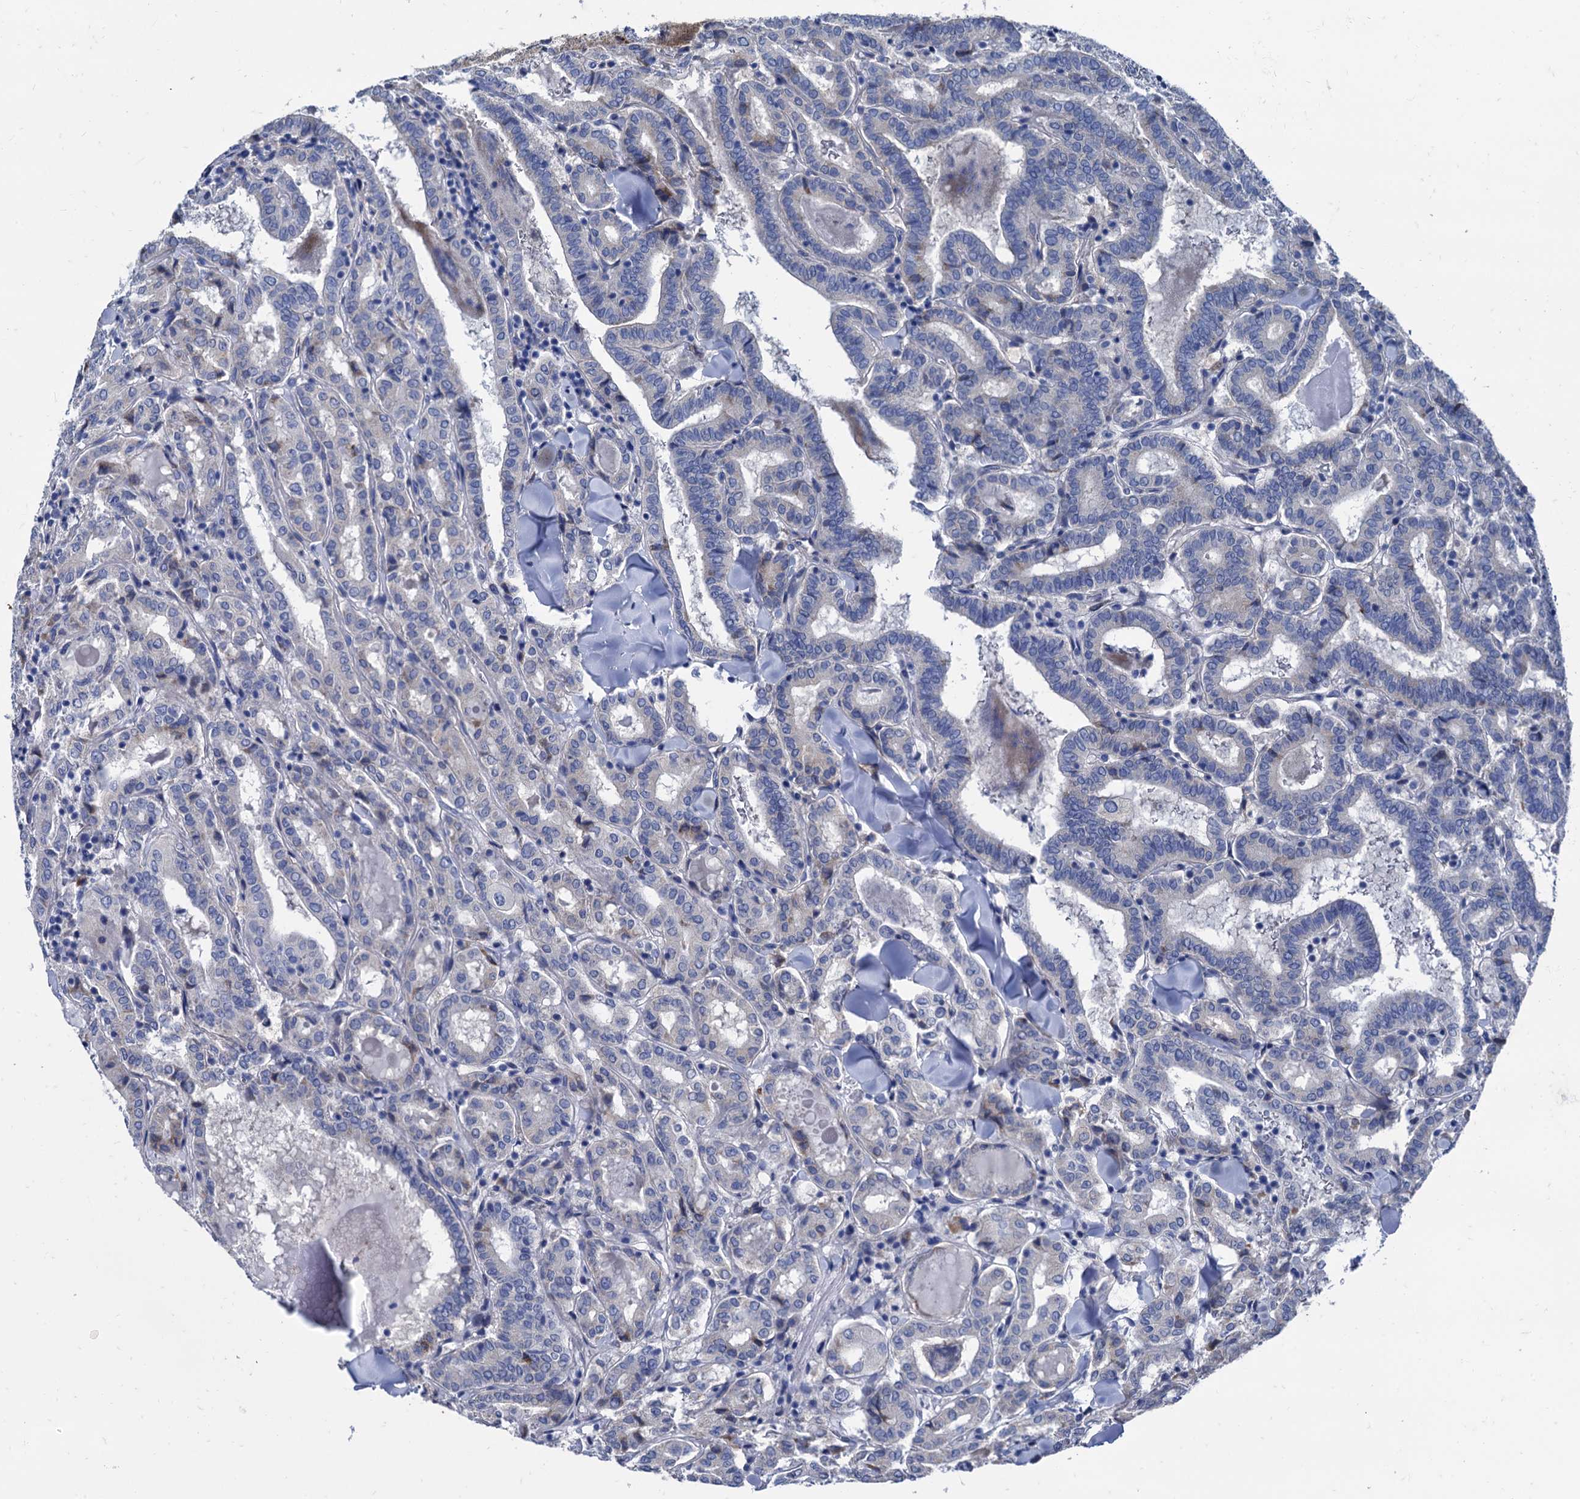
{"staining": {"intensity": "negative", "quantity": "none", "location": "none"}, "tissue": "thyroid cancer", "cell_type": "Tumor cells", "image_type": "cancer", "snomed": [{"axis": "morphology", "description": "Papillary adenocarcinoma, NOS"}, {"axis": "topography", "description": "Thyroid gland"}], "caption": "Immunohistochemical staining of thyroid cancer displays no significant staining in tumor cells.", "gene": "FOXR2", "patient": {"sex": "female", "age": 72}}